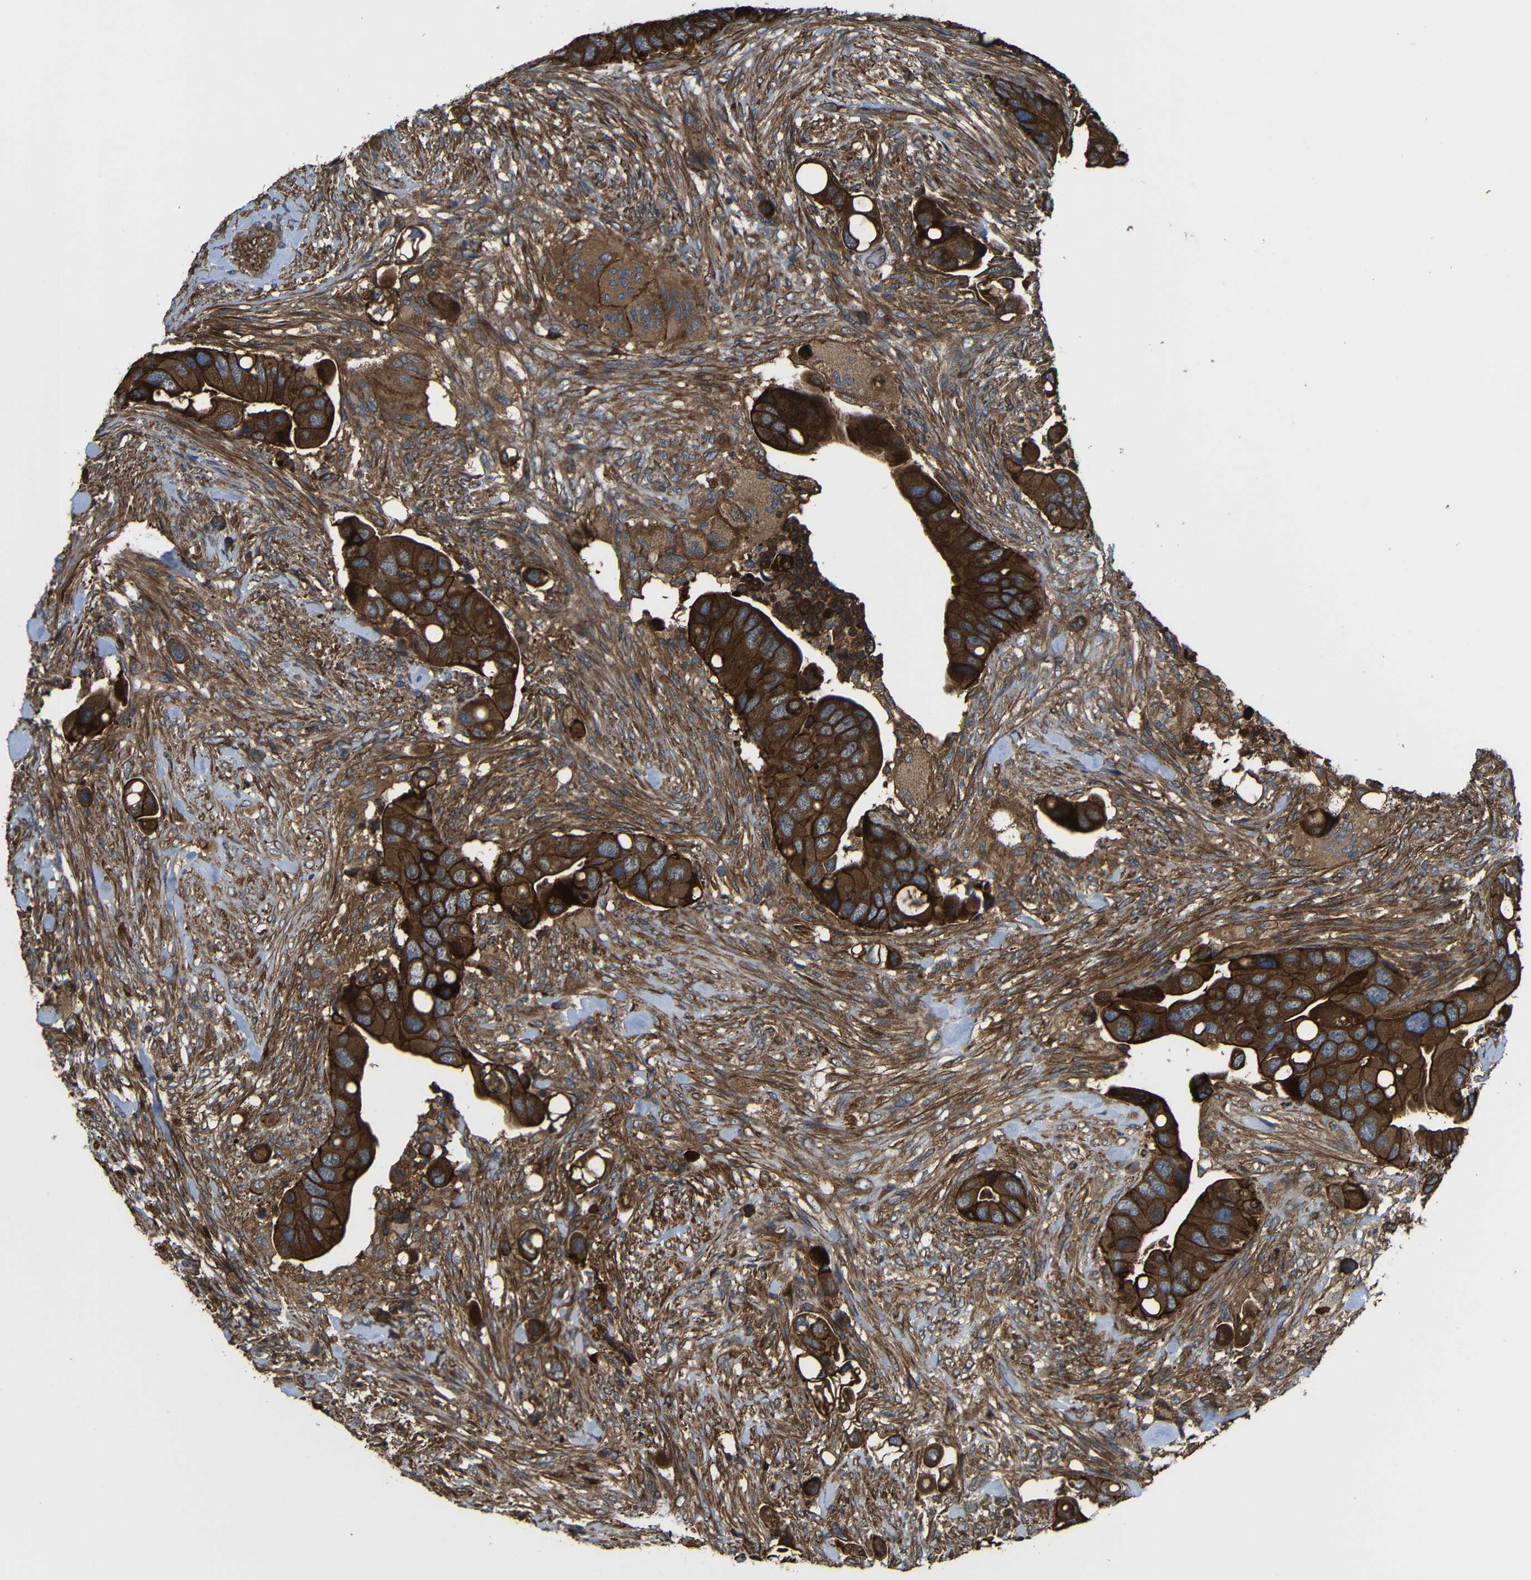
{"staining": {"intensity": "strong", "quantity": ">75%", "location": "cytoplasmic/membranous"}, "tissue": "colorectal cancer", "cell_type": "Tumor cells", "image_type": "cancer", "snomed": [{"axis": "morphology", "description": "Adenocarcinoma, NOS"}, {"axis": "topography", "description": "Rectum"}], "caption": "Protein analysis of adenocarcinoma (colorectal) tissue demonstrates strong cytoplasmic/membranous expression in approximately >75% of tumor cells.", "gene": "PTCH1", "patient": {"sex": "female", "age": 57}}